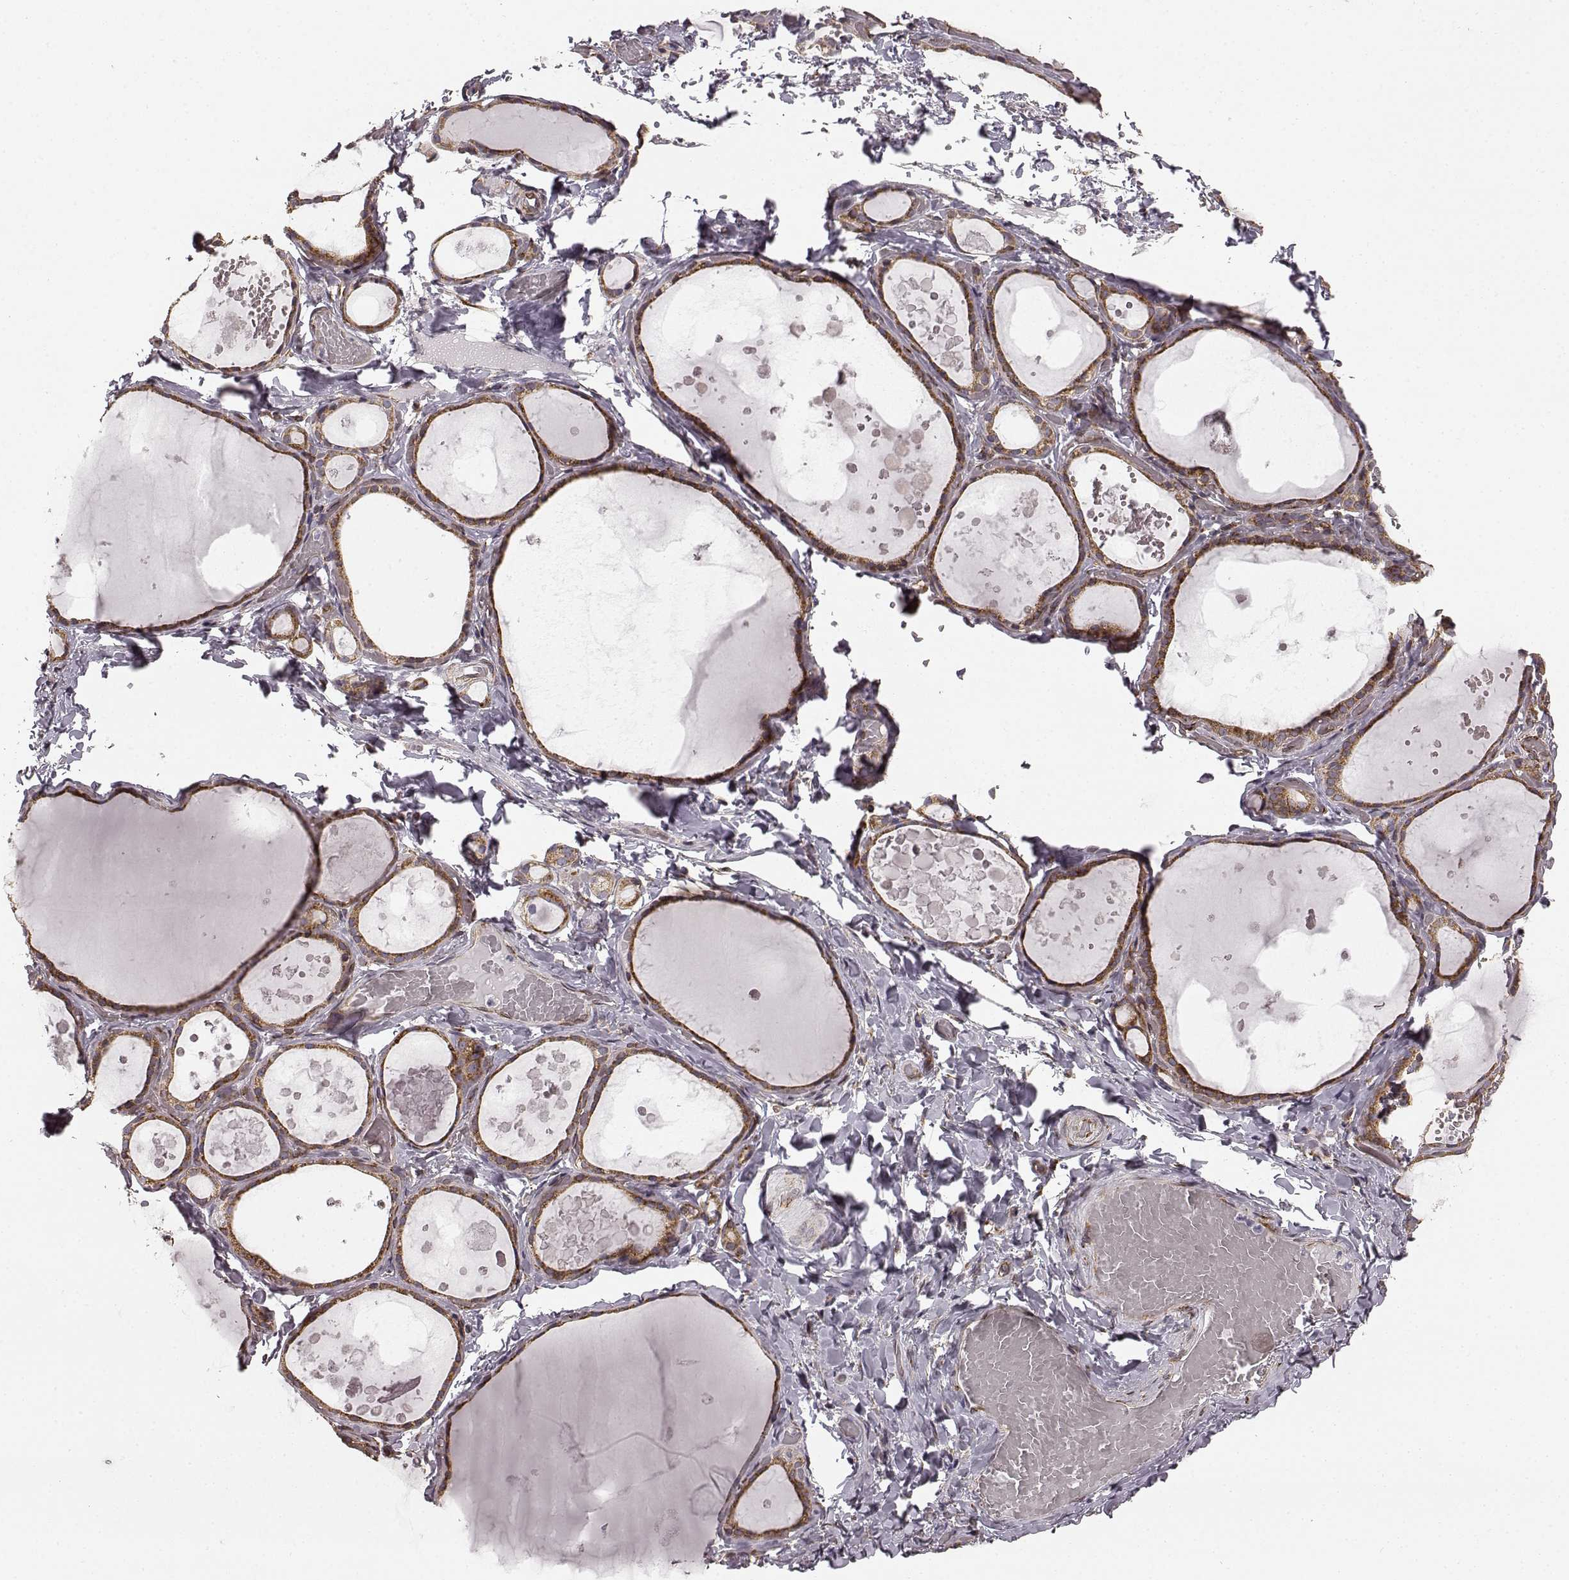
{"staining": {"intensity": "moderate", "quantity": ">75%", "location": "cytoplasmic/membranous"}, "tissue": "thyroid gland", "cell_type": "Glandular cells", "image_type": "normal", "snomed": [{"axis": "morphology", "description": "Normal tissue, NOS"}, {"axis": "topography", "description": "Thyroid gland"}], "caption": "A high-resolution photomicrograph shows immunohistochemistry staining of benign thyroid gland, which displays moderate cytoplasmic/membranous expression in approximately >75% of glandular cells.", "gene": "TMEM14A", "patient": {"sex": "female", "age": 56}}